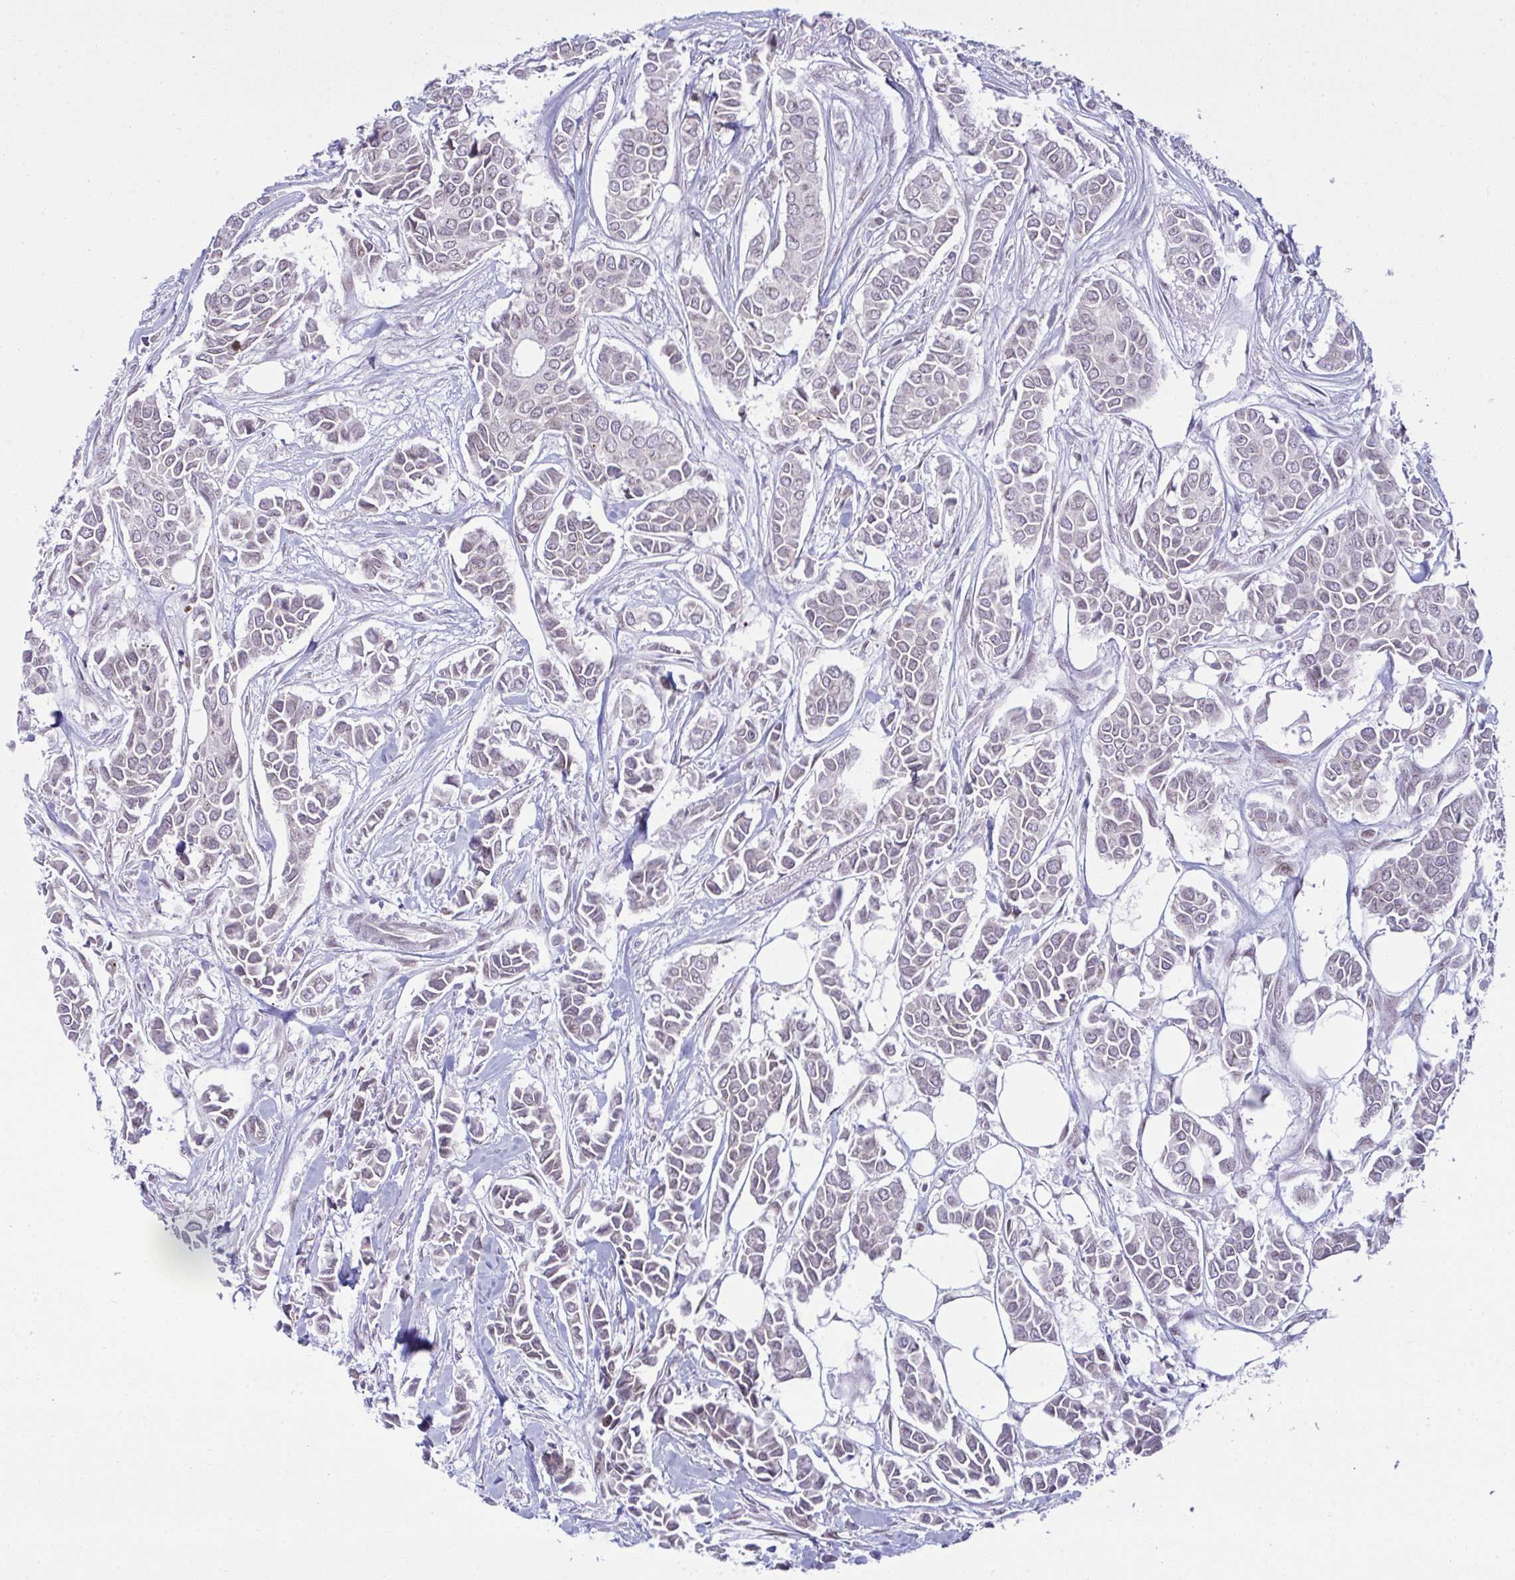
{"staining": {"intensity": "moderate", "quantity": "25%-75%", "location": "cytoplasmic/membranous,nuclear"}, "tissue": "breast cancer", "cell_type": "Tumor cells", "image_type": "cancer", "snomed": [{"axis": "morphology", "description": "Duct carcinoma"}, {"axis": "topography", "description": "Breast"}], "caption": "Intraductal carcinoma (breast) stained with a brown dye exhibits moderate cytoplasmic/membranous and nuclear positive expression in approximately 25%-75% of tumor cells.", "gene": "RANBP2", "patient": {"sex": "female", "age": 84}}